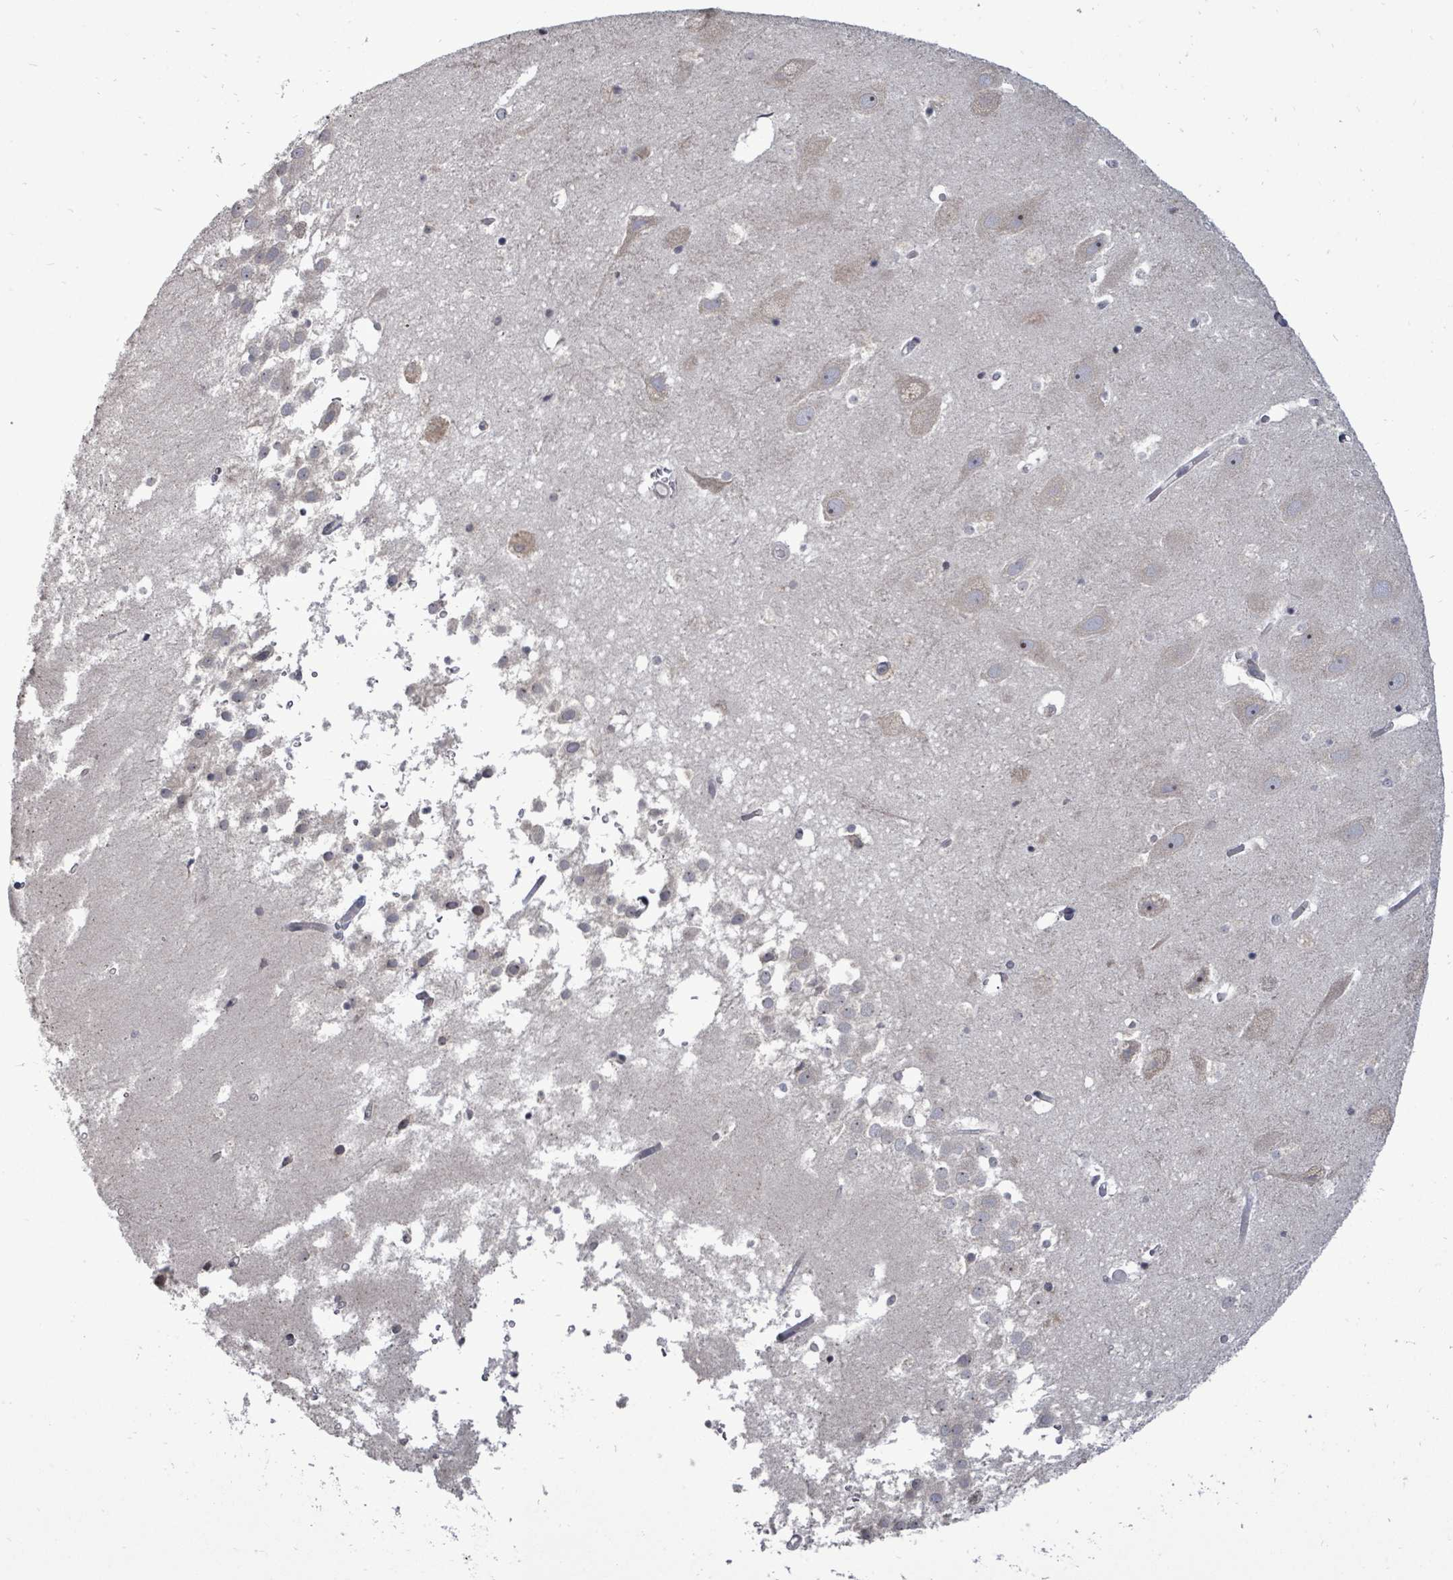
{"staining": {"intensity": "negative", "quantity": "none", "location": "none"}, "tissue": "hippocampus", "cell_type": "Glial cells", "image_type": "normal", "snomed": [{"axis": "morphology", "description": "Normal tissue, NOS"}, {"axis": "topography", "description": "Hippocampus"}], "caption": "Immunohistochemistry (IHC) of benign human hippocampus demonstrates no expression in glial cells.", "gene": "POMGNT2", "patient": {"sex": "female", "age": 52}}